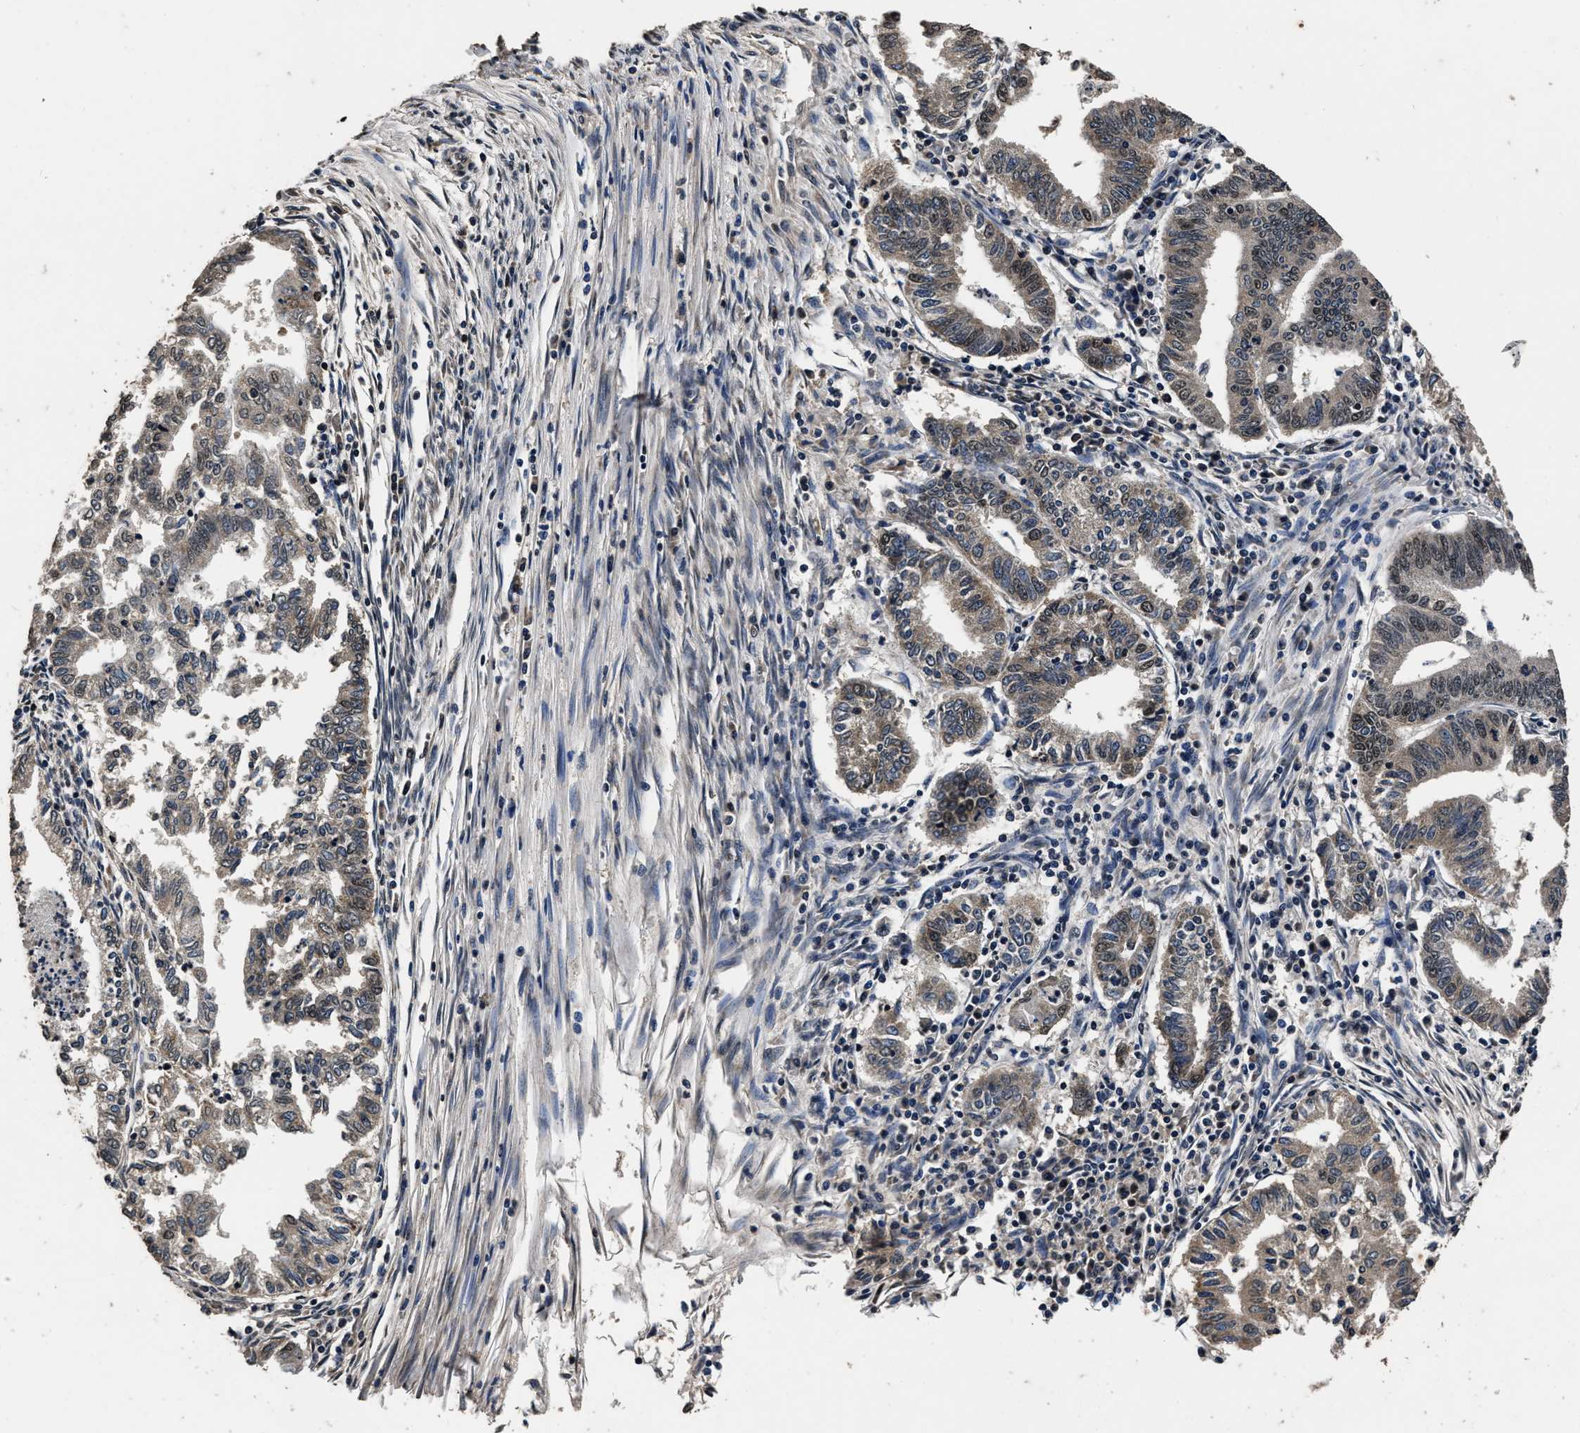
{"staining": {"intensity": "weak", "quantity": "<25%", "location": "nuclear"}, "tissue": "endometrial cancer", "cell_type": "Tumor cells", "image_type": "cancer", "snomed": [{"axis": "morphology", "description": "Polyp, NOS"}, {"axis": "morphology", "description": "Adenocarcinoma, NOS"}, {"axis": "morphology", "description": "Adenoma, NOS"}, {"axis": "topography", "description": "Endometrium"}], "caption": "An image of adenoma (endometrial) stained for a protein exhibits no brown staining in tumor cells. (DAB (3,3'-diaminobenzidine) IHC, high magnification).", "gene": "CSTF1", "patient": {"sex": "female", "age": 79}}